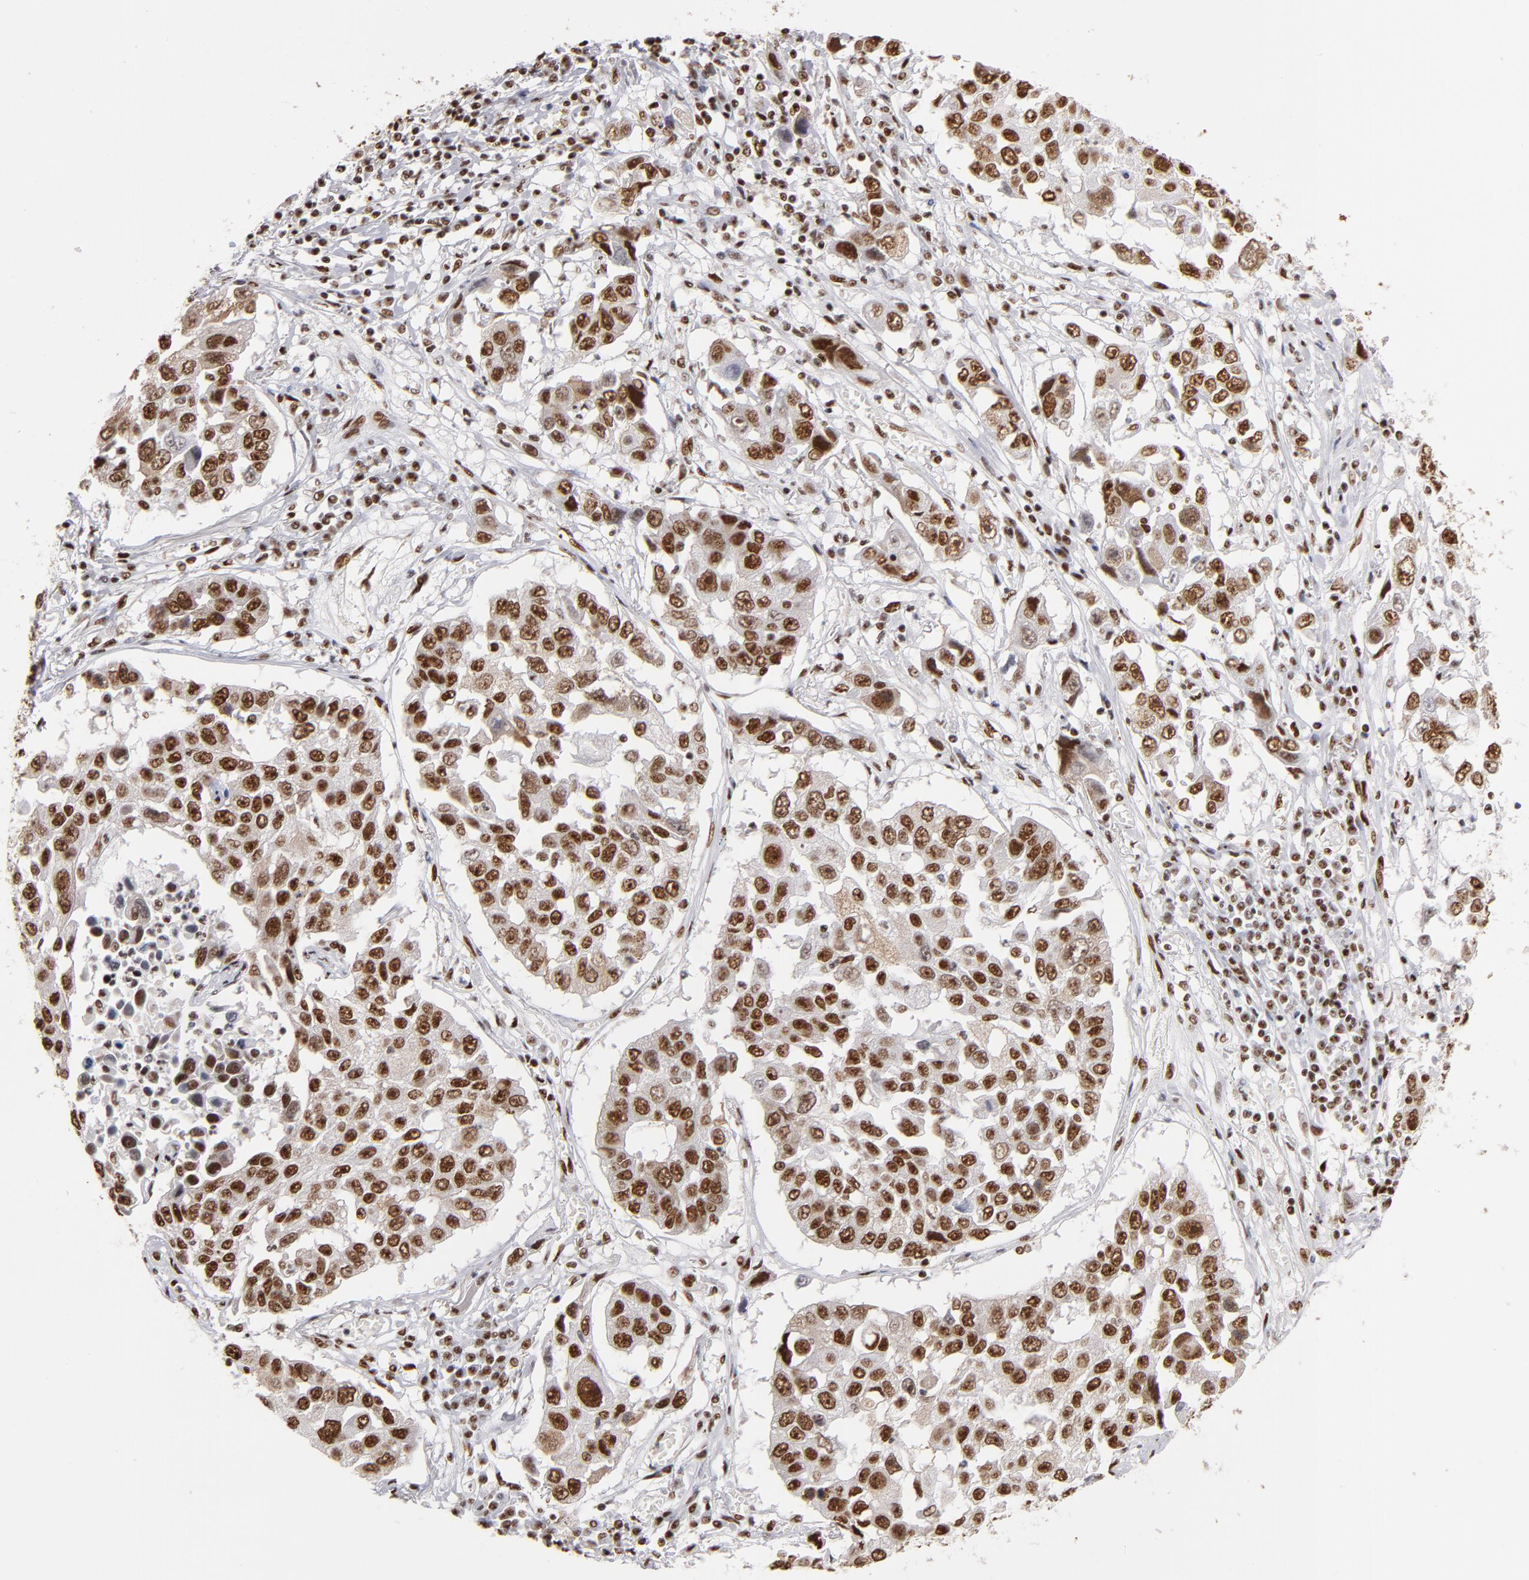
{"staining": {"intensity": "strong", "quantity": ">75%", "location": "nuclear"}, "tissue": "lung cancer", "cell_type": "Tumor cells", "image_type": "cancer", "snomed": [{"axis": "morphology", "description": "Squamous cell carcinoma, NOS"}, {"axis": "topography", "description": "Lung"}], "caption": "DAB immunohistochemical staining of human lung squamous cell carcinoma shows strong nuclear protein positivity in about >75% of tumor cells.", "gene": "MRE11", "patient": {"sex": "male", "age": 71}}